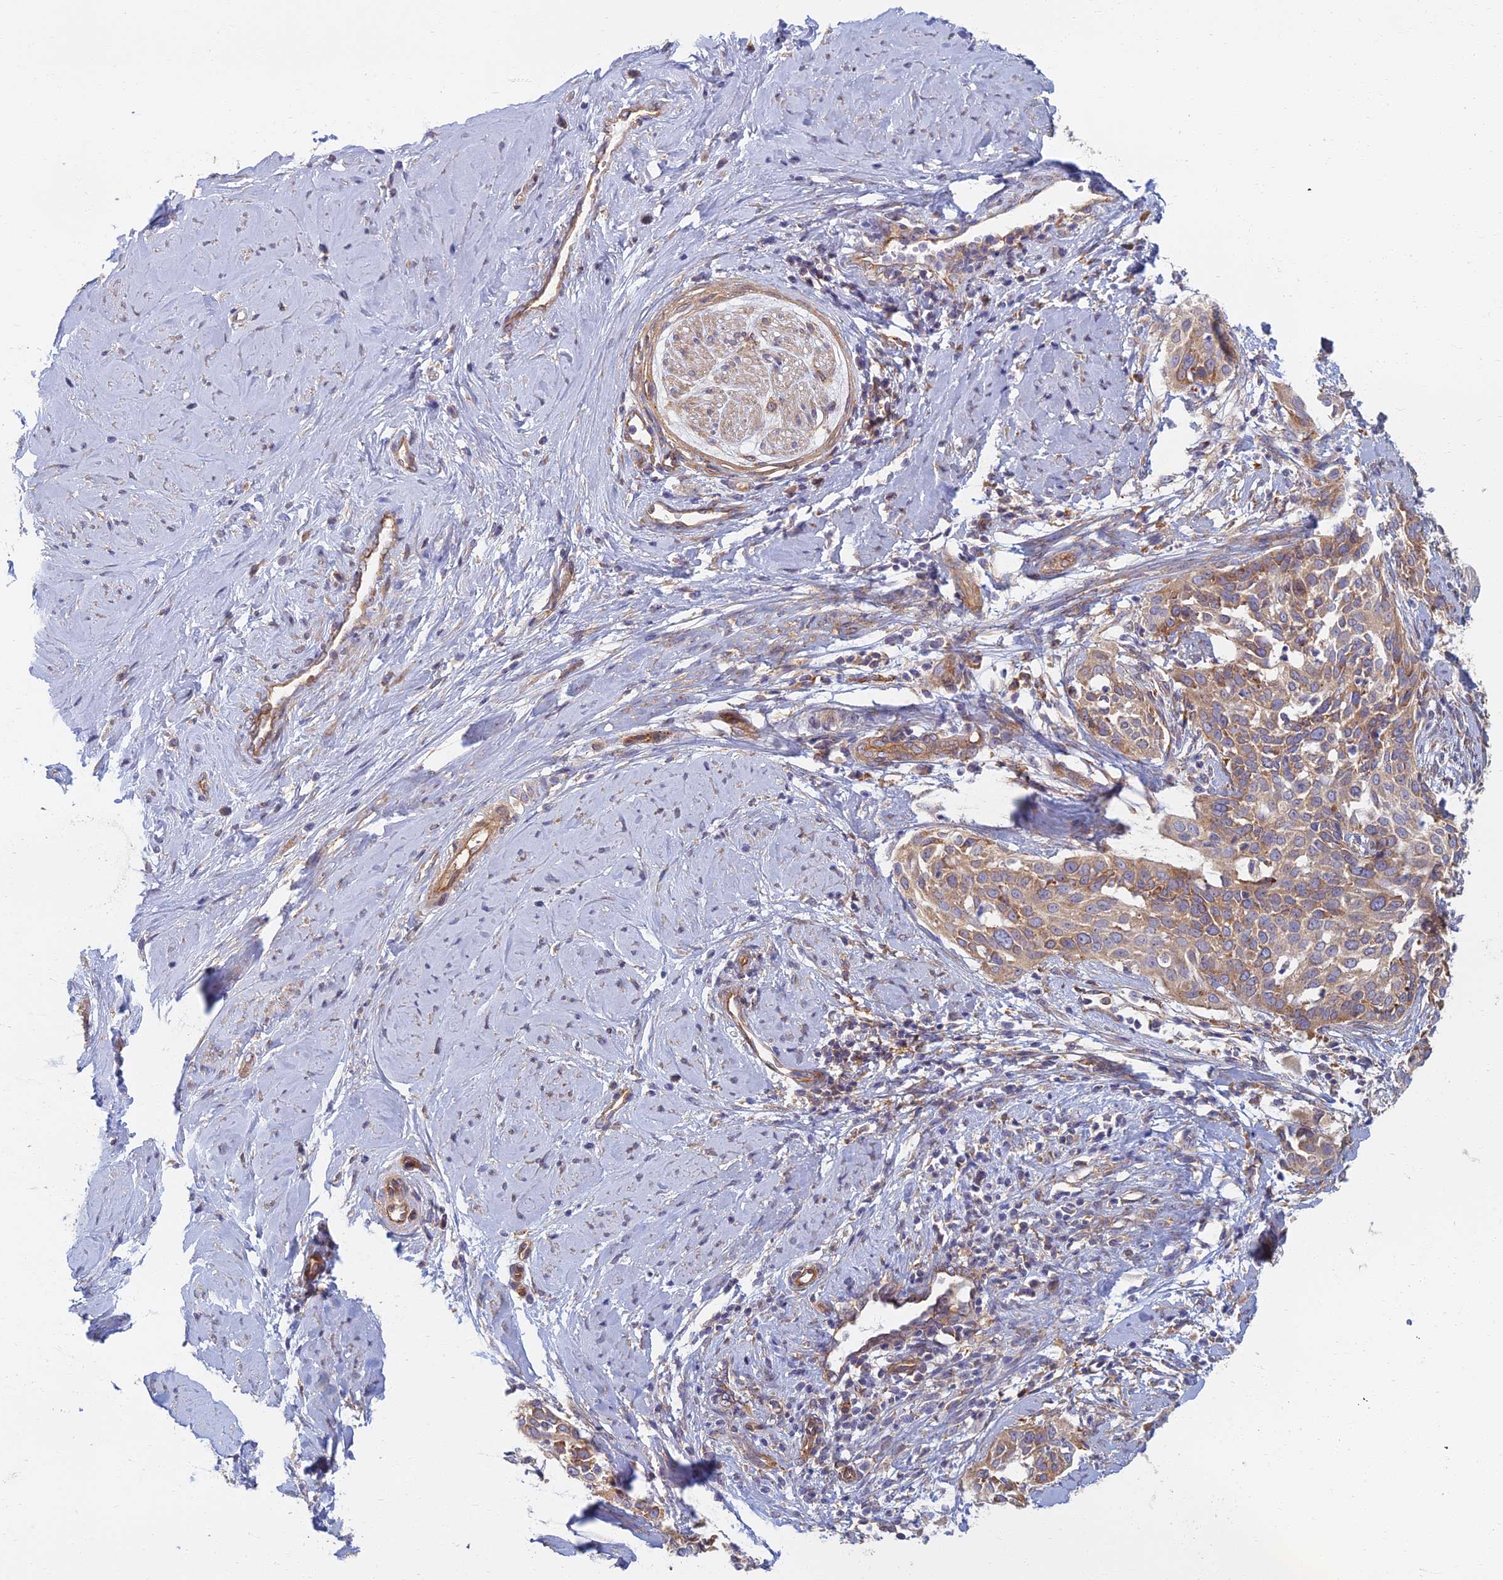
{"staining": {"intensity": "weak", "quantity": ">75%", "location": "cytoplasmic/membranous"}, "tissue": "cervical cancer", "cell_type": "Tumor cells", "image_type": "cancer", "snomed": [{"axis": "morphology", "description": "Squamous cell carcinoma, NOS"}, {"axis": "topography", "description": "Cervix"}], "caption": "Cervical squamous cell carcinoma was stained to show a protein in brown. There is low levels of weak cytoplasmic/membranous expression in about >75% of tumor cells.", "gene": "RBSN", "patient": {"sex": "female", "age": 44}}